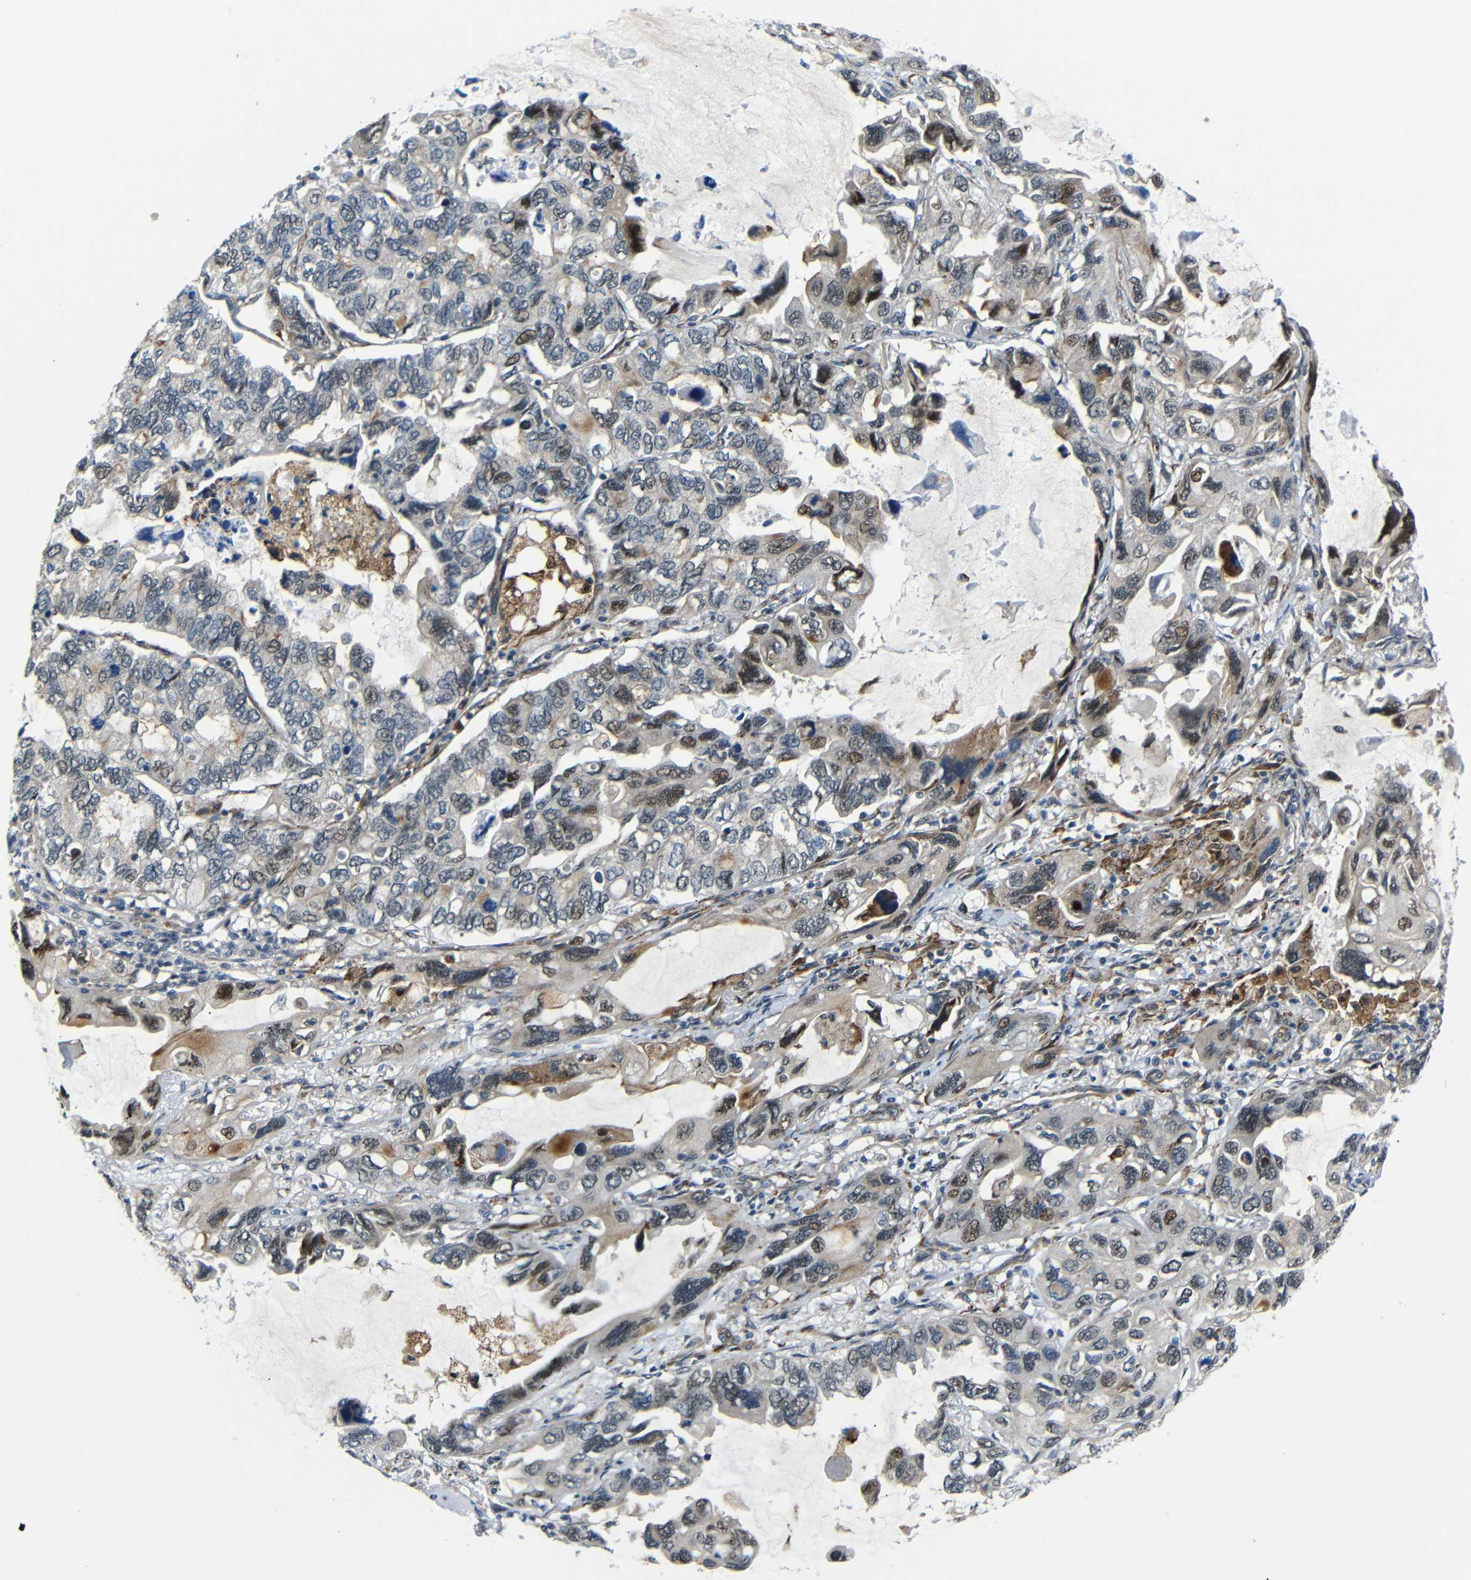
{"staining": {"intensity": "moderate", "quantity": "<25%", "location": "nuclear"}, "tissue": "lung cancer", "cell_type": "Tumor cells", "image_type": "cancer", "snomed": [{"axis": "morphology", "description": "Squamous cell carcinoma, NOS"}, {"axis": "topography", "description": "Lung"}], "caption": "Lung squamous cell carcinoma was stained to show a protein in brown. There is low levels of moderate nuclear positivity in about <25% of tumor cells. Using DAB (3,3'-diaminobenzidine) (brown) and hematoxylin (blue) stains, captured at high magnification using brightfield microscopy.", "gene": "SYDE1", "patient": {"sex": "female", "age": 73}}